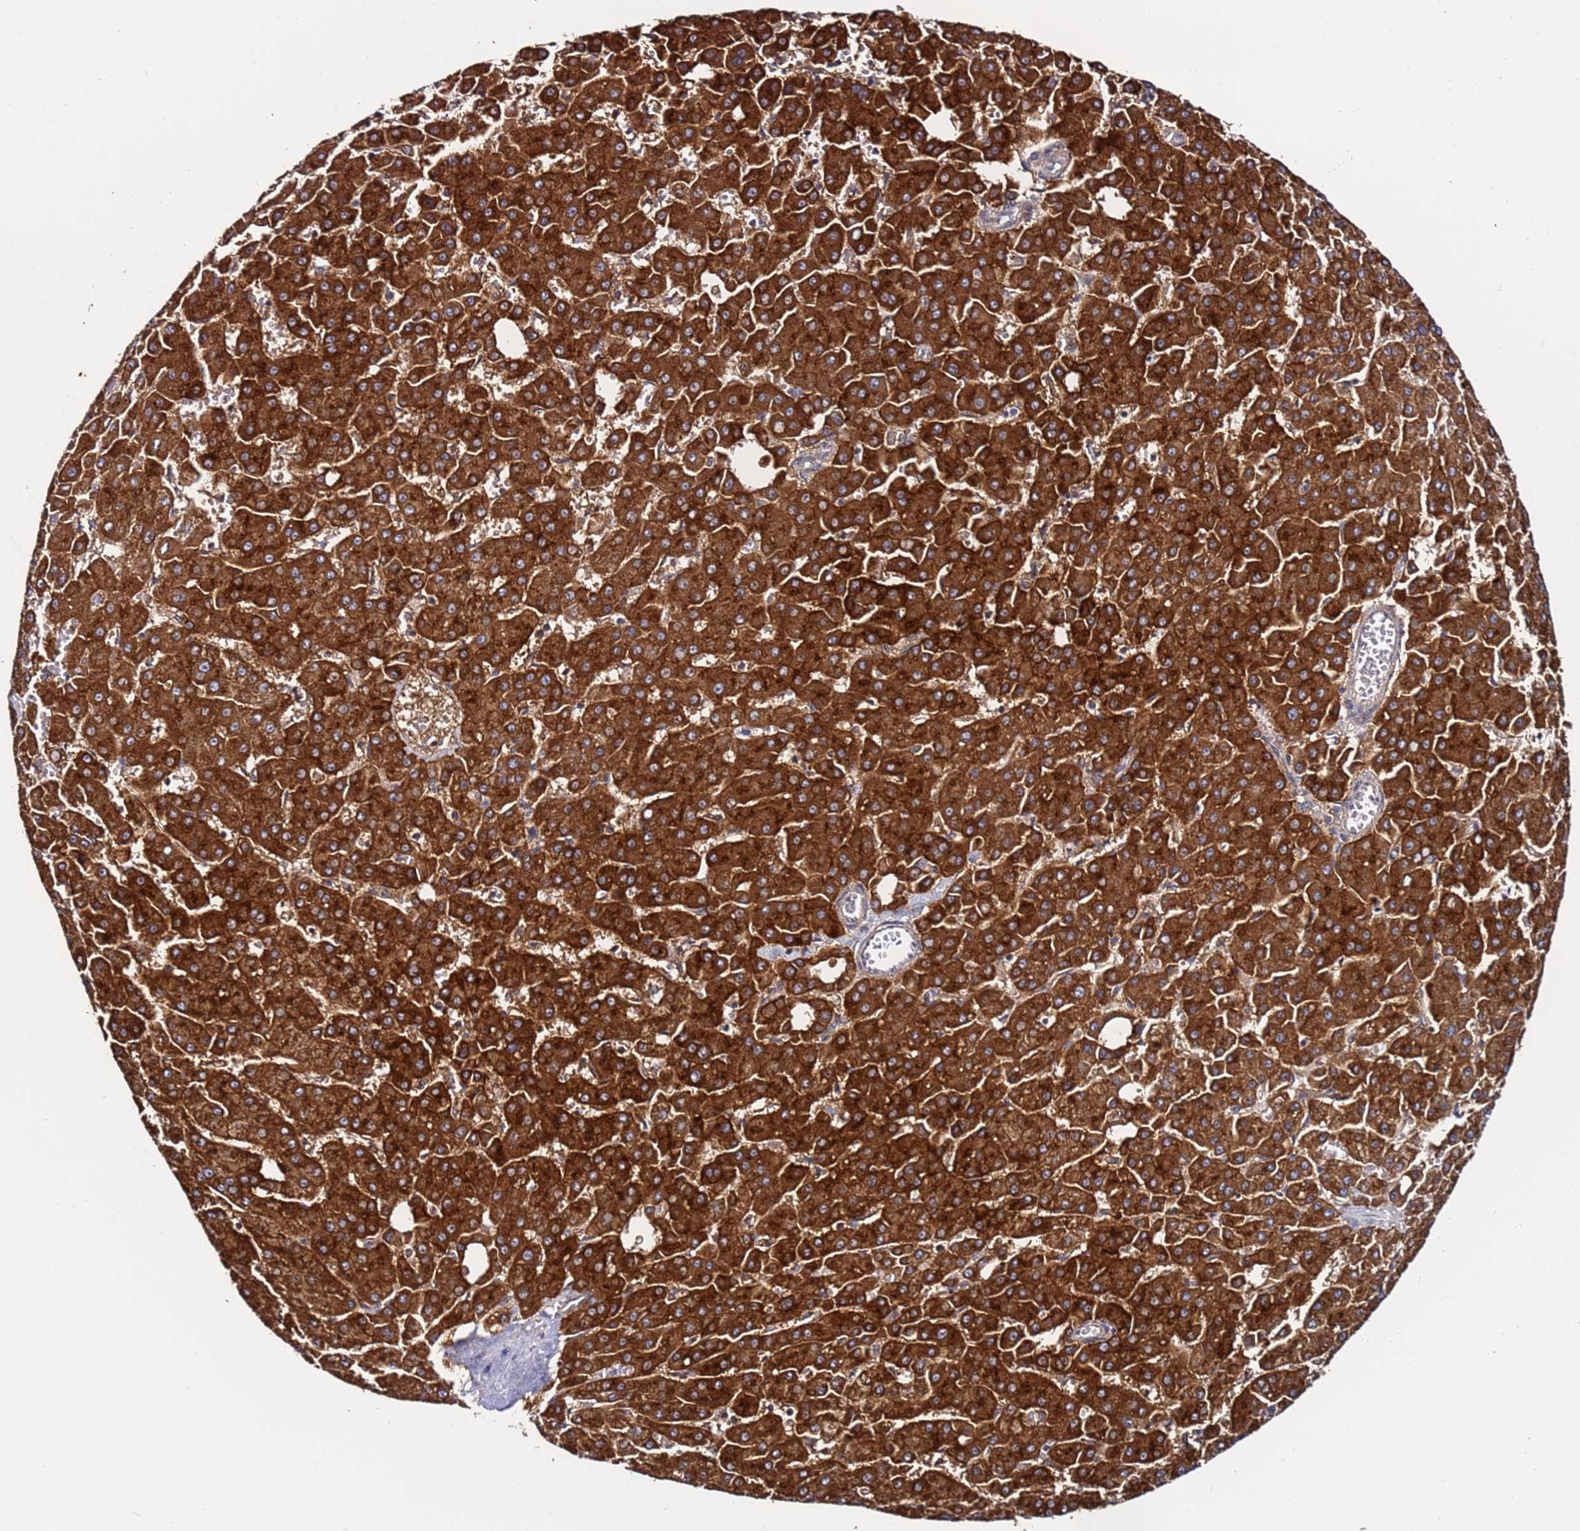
{"staining": {"intensity": "strong", "quantity": ">75%", "location": "cytoplasmic/membranous"}, "tissue": "liver cancer", "cell_type": "Tumor cells", "image_type": "cancer", "snomed": [{"axis": "morphology", "description": "Carcinoma, Hepatocellular, NOS"}, {"axis": "topography", "description": "Liver"}], "caption": "Immunohistochemical staining of human hepatocellular carcinoma (liver) reveals high levels of strong cytoplasmic/membranous protein positivity in approximately >75% of tumor cells.", "gene": "TMEM176B", "patient": {"sex": "male", "age": 47}}